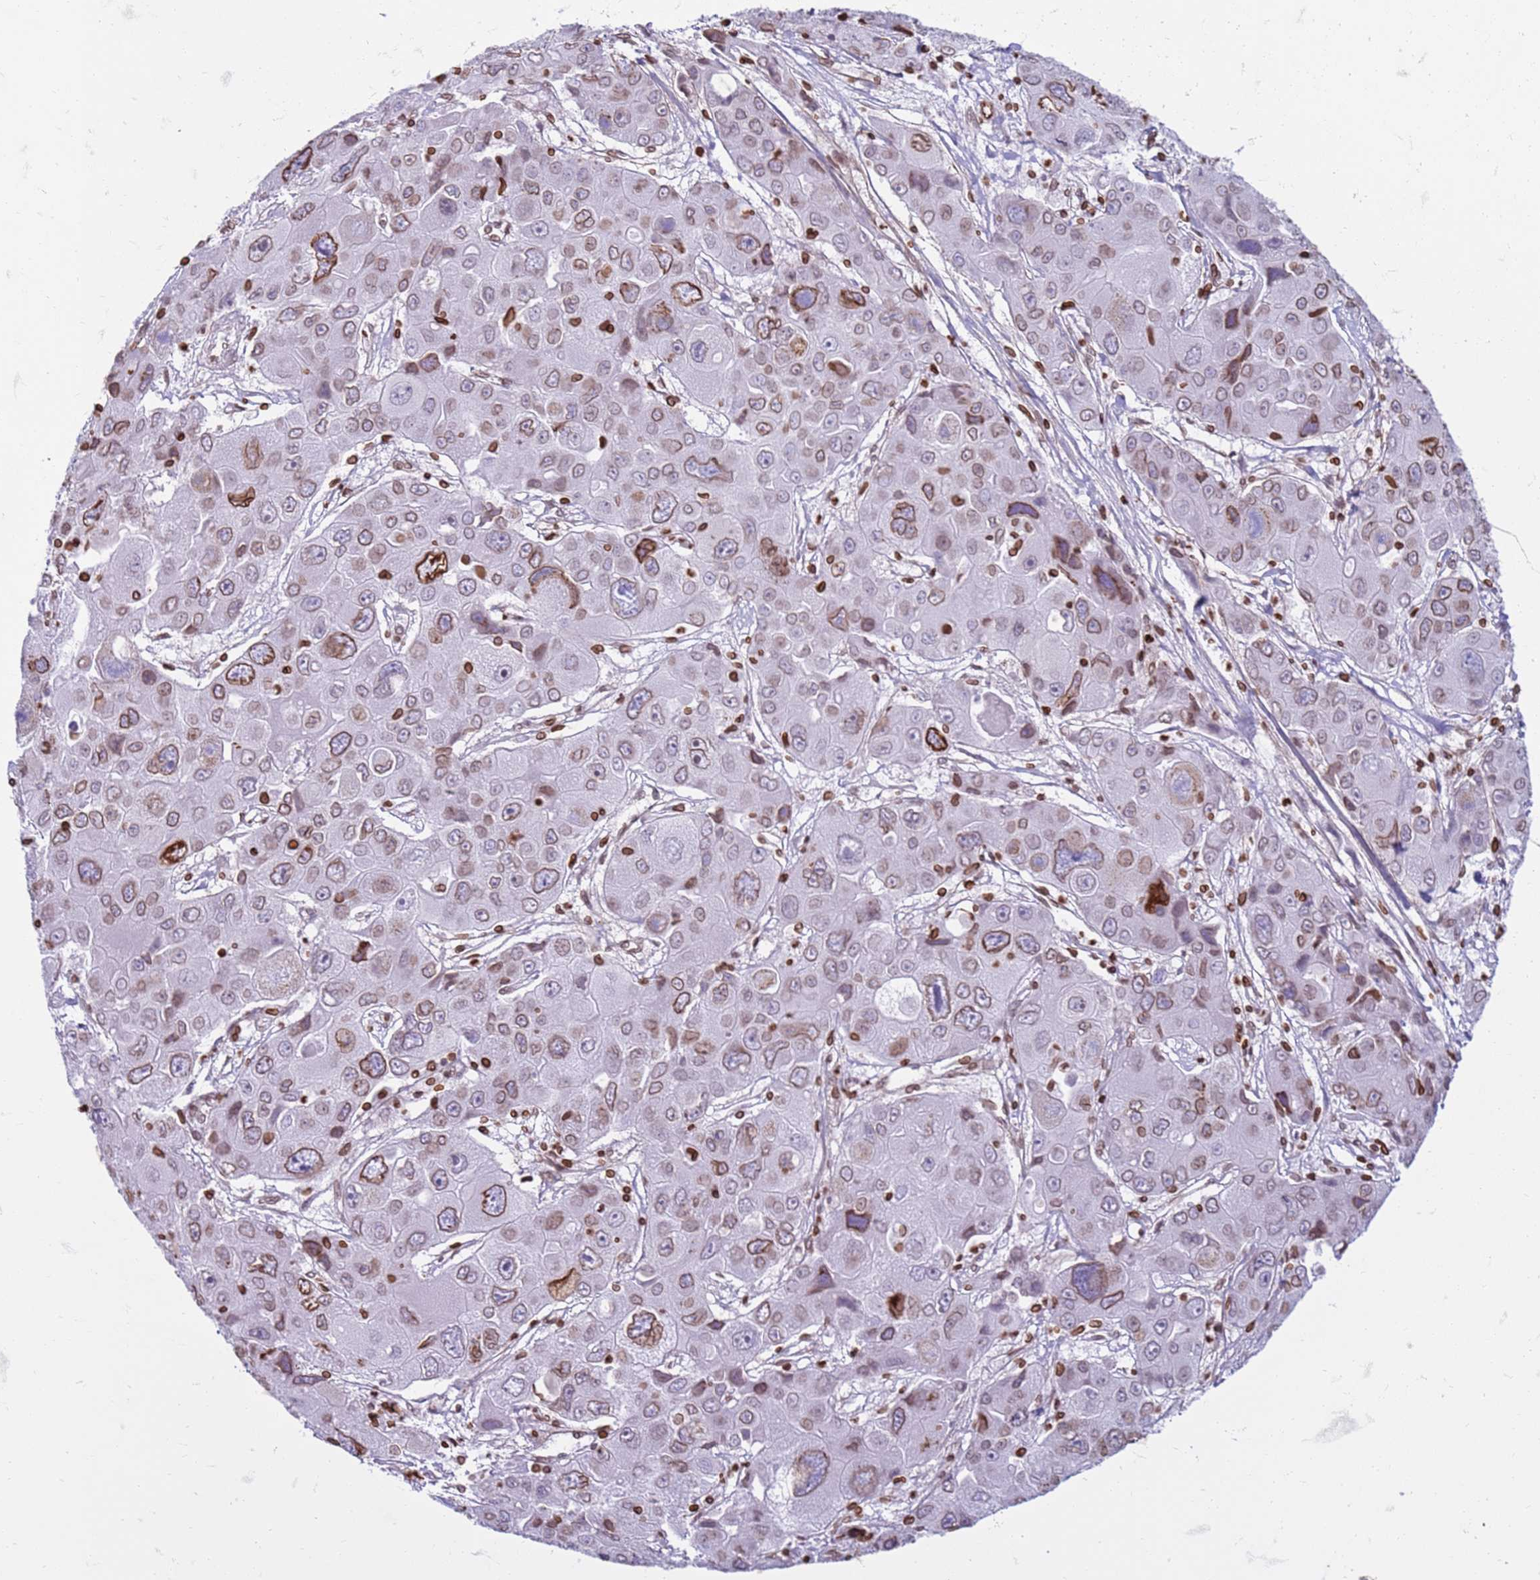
{"staining": {"intensity": "moderate", "quantity": ">75%", "location": "cytoplasmic/membranous,nuclear"}, "tissue": "liver cancer", "cell_type": "Tumor cells", "image_type": "cancer", "snomed": [{"axis": "morphology", "description": "Cholangiocarcinoma"}, {"axis": "topography", "description": "Liver"}], "caption": "DAB immunohistochemical staining of liver cholangiocarcinoma displays moderate cytoplasmic/membranous and nuclear protein positivity in about >75% of tumor cells. (DAB = brown stain, brightfield microscopy at high magnification).", "gene": "METTL25B", "patient": {"sex": "male", "age": 67}}